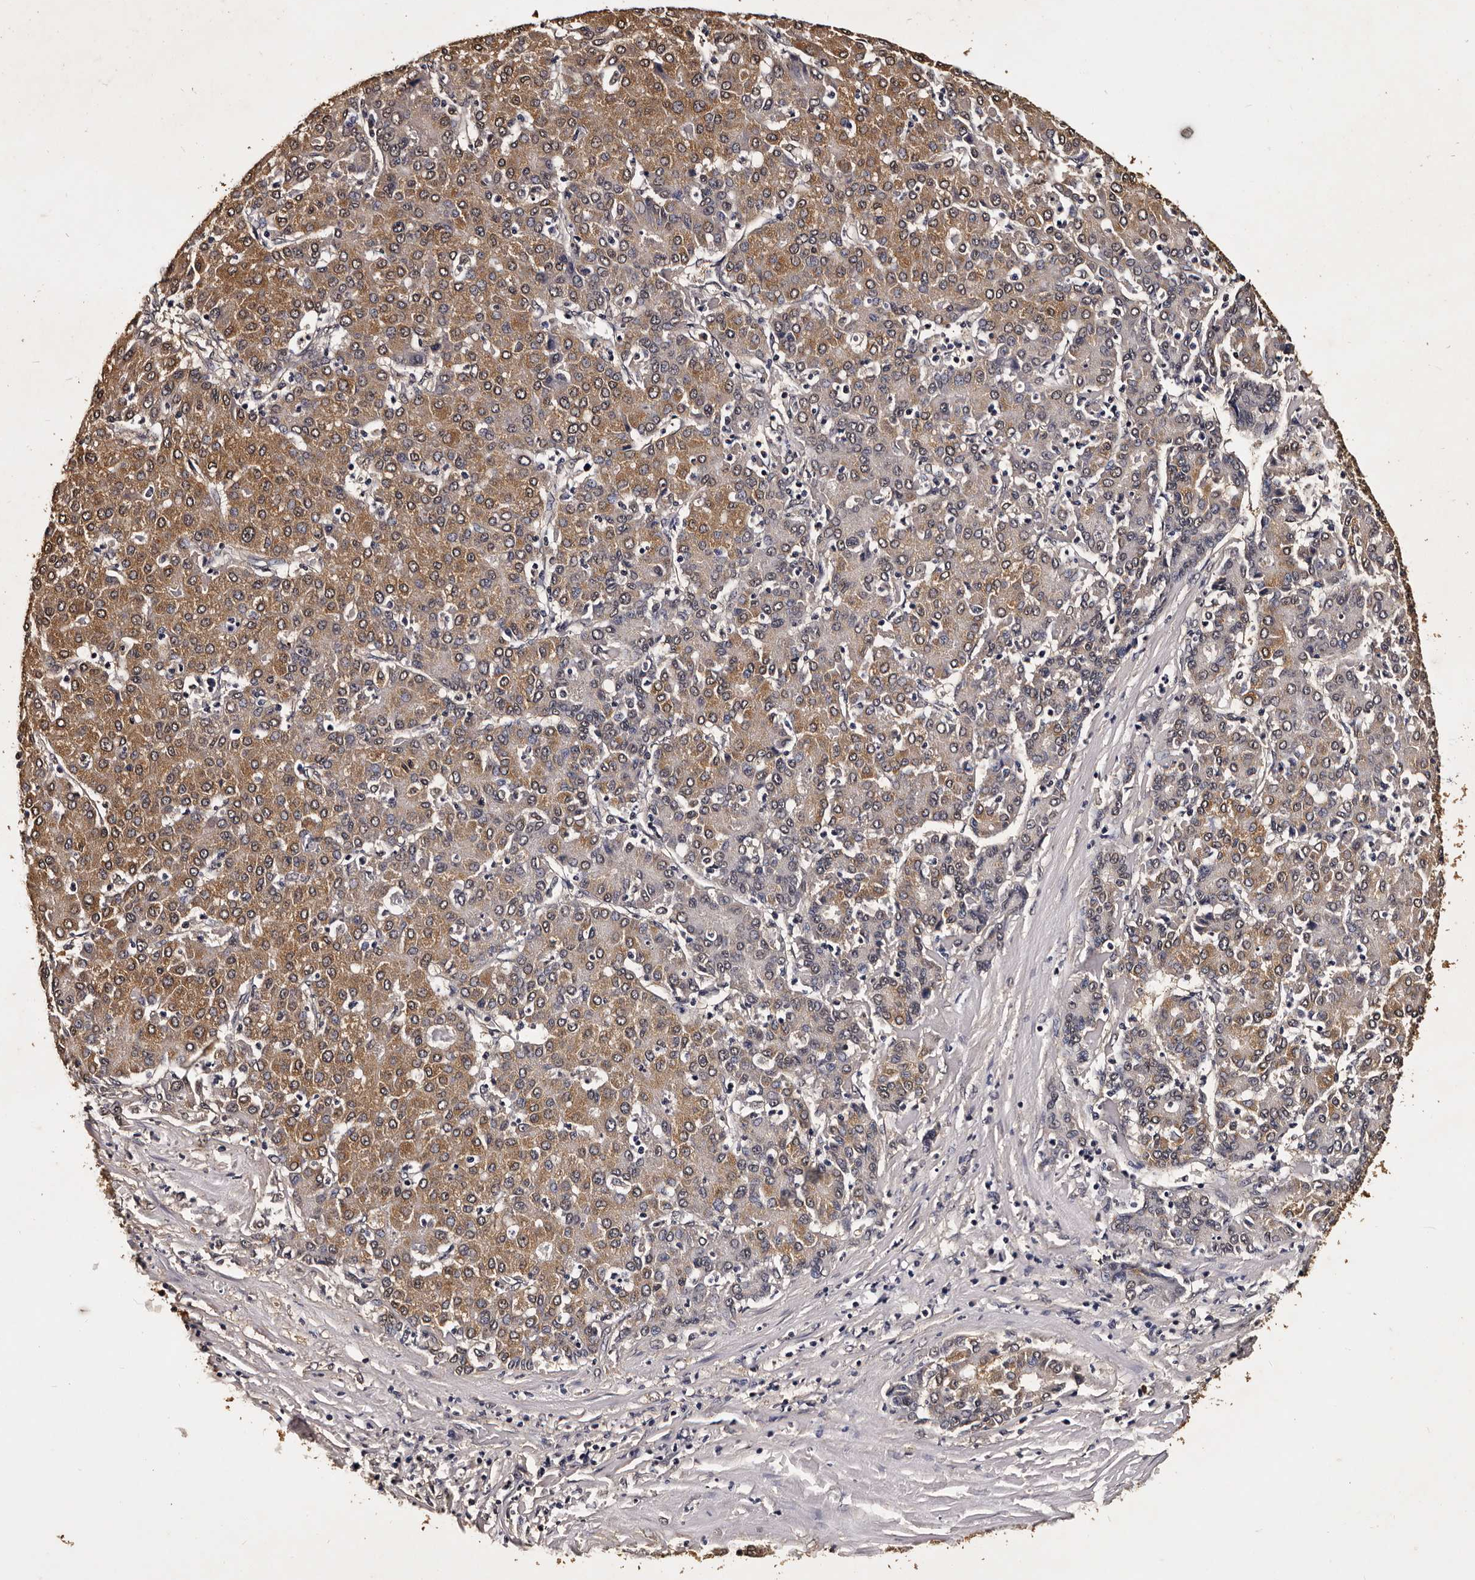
{"staining": {"intensity": "moderate", "quantity": "25%-75%", "location": "cytoplasmic/membranous"}, "tissue": "liver cancer", "cell_type": "Tumor cells", "image_type": "cancer", "snomed": [{"axis": "morphology", "description": "Carcinoma, Hepatocellular, NOS"}, {"axis": "topography", "description": "Liver"}], "caption": "Moderate cytoplasmic/membranous positivity for a protein is present in approximately 25%-75% of tumor cells of liver hepatocellular carcinoma using IHC.", "gene": "PARS2", "patient": {"sex": "male", "age": 65}}